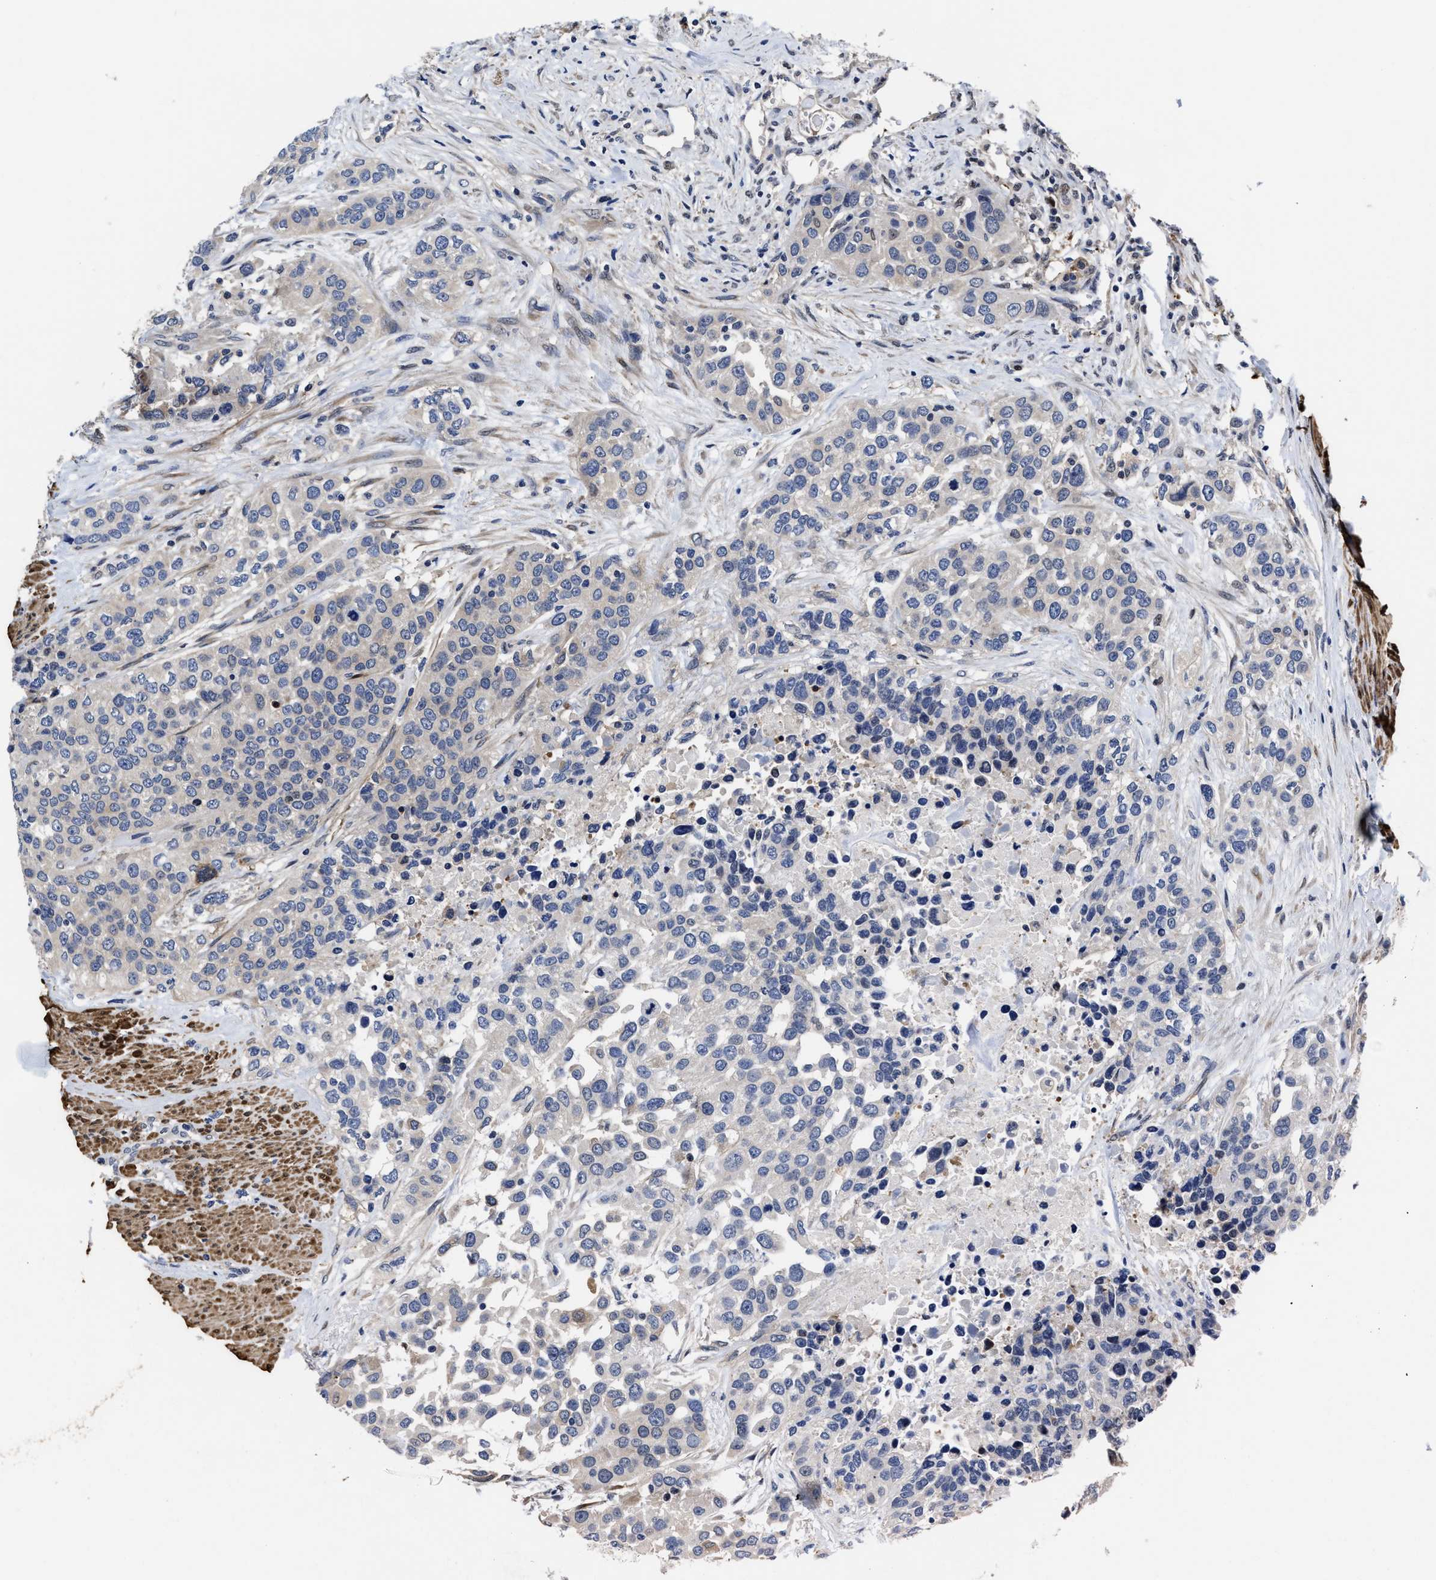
{"staining": {"intensity": "weak", "quantity": "<25%", "location": "cytoplasmic/membranous"}, "tissue": "urothelial cancer", "cell_type": "Tumor cells", "image_type": "cancer", "snomed": [{"axis": "morphology", "description": "Urothelial carcinoma, High grade"}, {"axis": "topography", "description": "Urinary bladder"}], "caption": "A high-resolution histopathology image shows IHC staining of high-grade urothelial carcinoma, which reveals no significant staining in tumor cells.", "gene": "KIF12", "patient": {"sex": "female", "age": 80}}